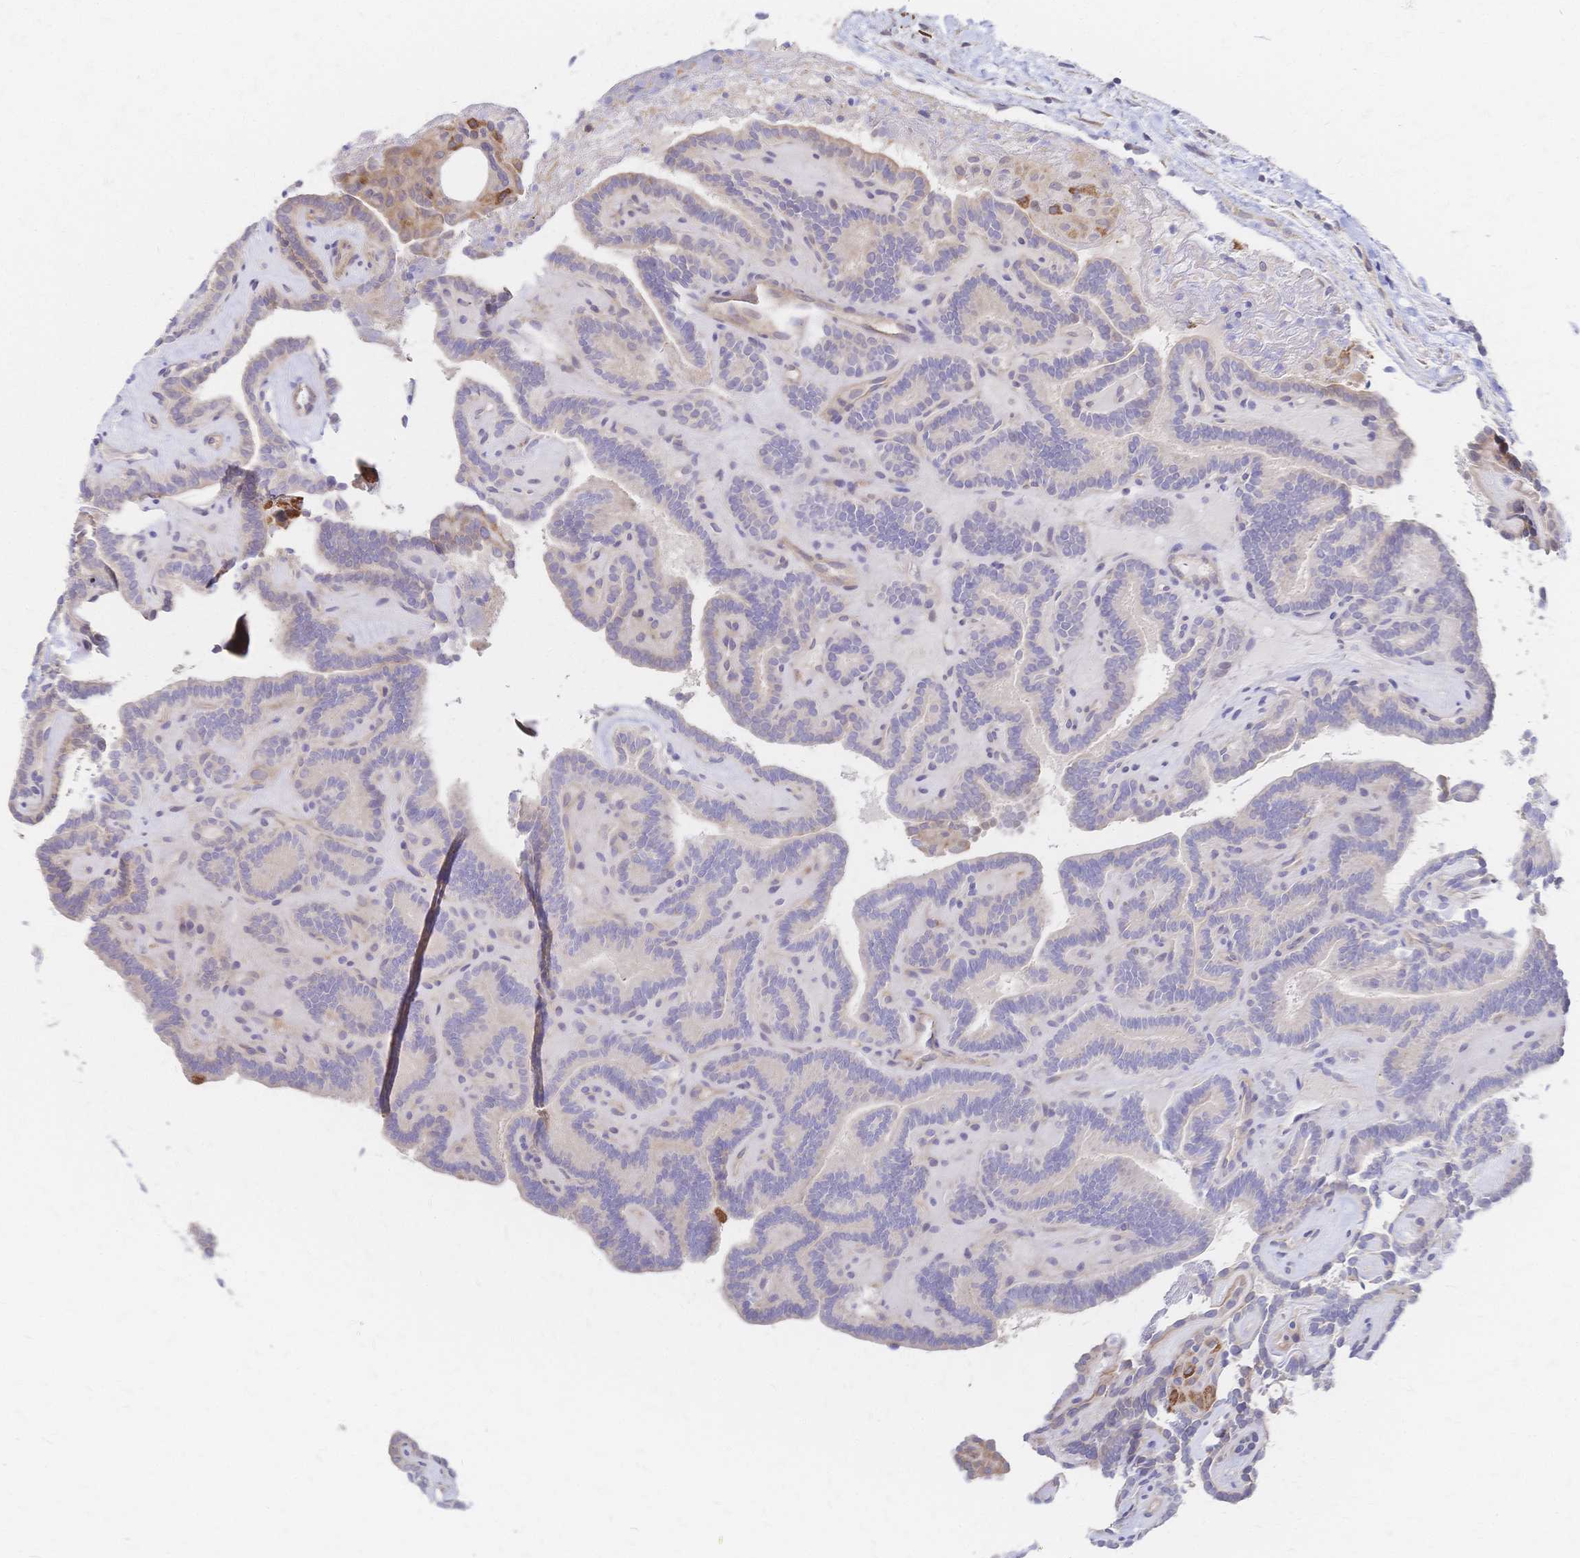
{"staining": {"intensity": "weak", "quantity": "<25%", "location": "cytoplasmic/membranous"}, "tissue": "thyroid cancer", "cell_type": "Tumor cells", "image_type": "cancer", "snomed": [{"axis": "morphology", "description": "Papillary adenocarcinoma, NOS"}, {"axis": "topography", "description": "Thyroid gland"}], "caption": "Immunohistochemistry photomicrograph of thyroid cancer stained for a protein (brown), which demonstrates no positivity in tumor cells.", "gene": "SLC5A1", "patient": {"sex": "female", "age": 21}}